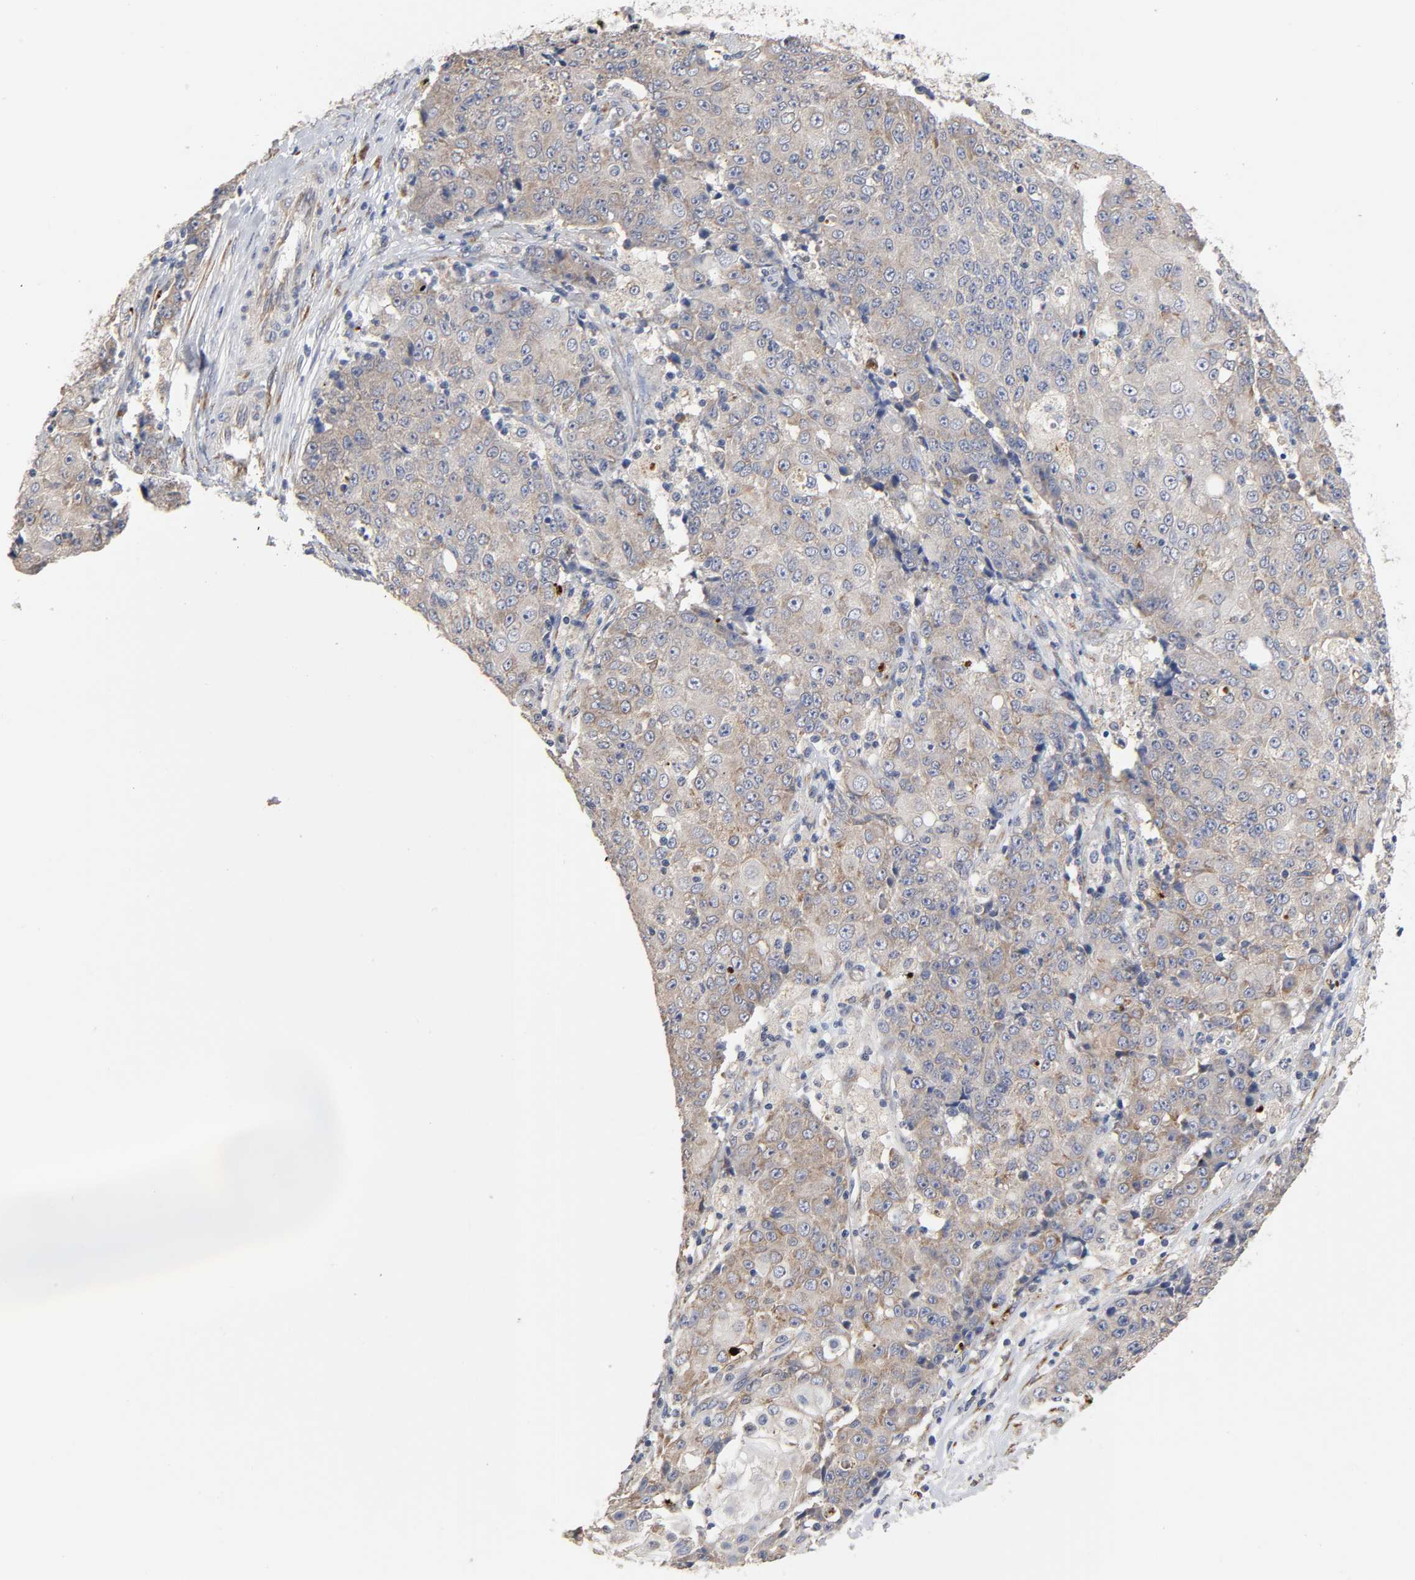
{"staining": {"intensity": "negative", "quantity": "none", "location": "none"}, "tissue": "ovarian cancer", "cell_type": "Tumor cells", "image_type": "cancer", "snomed": [{"axis": "morphology", "description": "Carcinoma, endometroid"}, {"axis": "topography", "description": "Ovary"}], "caption": "Ovarian endometroid carcinoma was stained to show a protein in brown. There is no significant expression in tumor cells.", "gene": "HDLBP", "patient": {"sex": "female", "age": 42}}